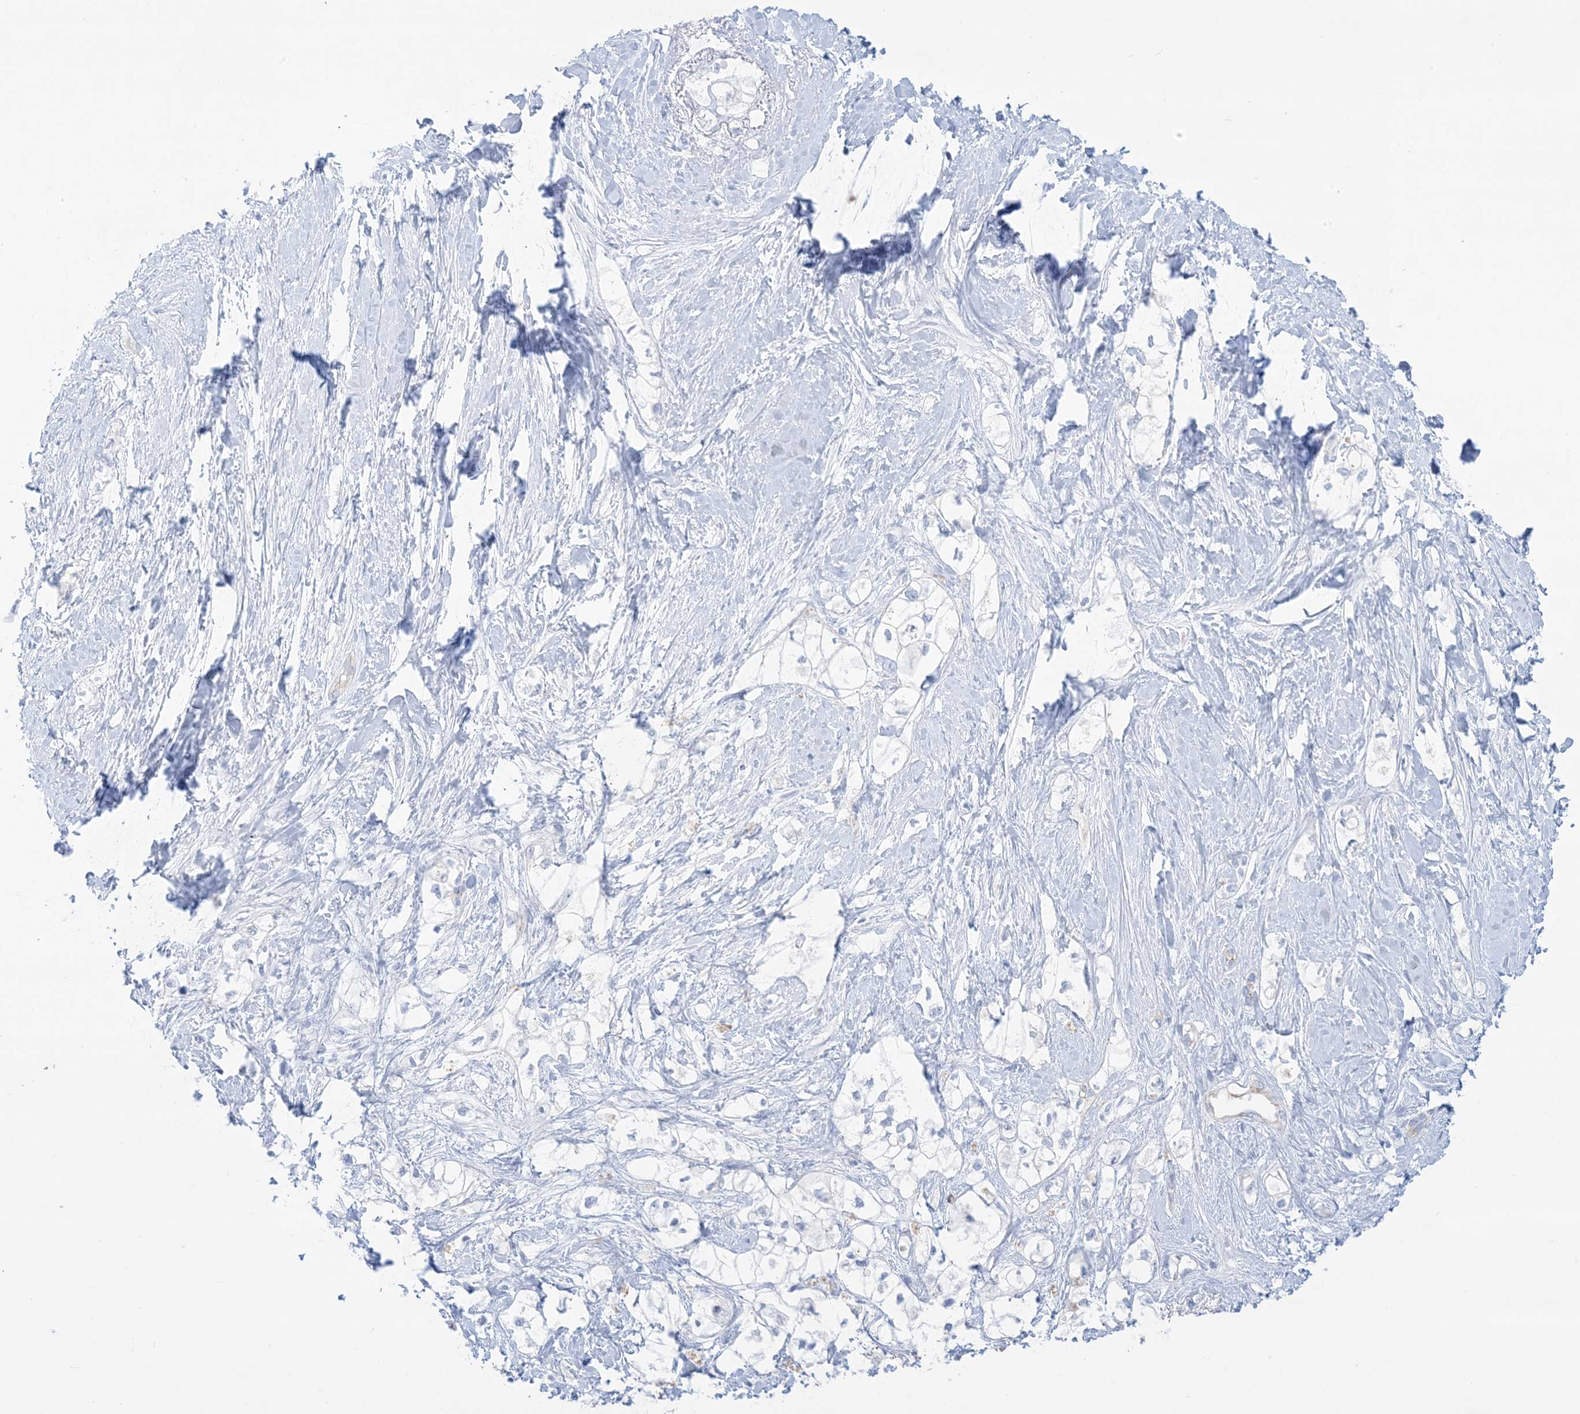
{"staining": {"intensity": "weak", "quantity": "<25%", "location": "cytoplasmic/membranous"}, "tissue": "pancreatic cancer", "cell_type": "Tumor cells", "image_type": "cancer", "snomed": [{"axis": "morphology", "description": "Adenocarcinoma, NOS"}, {"axis": "topography", "description": "Pancreas"}], "caption": "IHC of human pancreatic cancer (adenocarcinoma) exhibits no staining in tumor cells.", "gene": "ATP11C", "patient": {"sex": "male", "age": 70}}